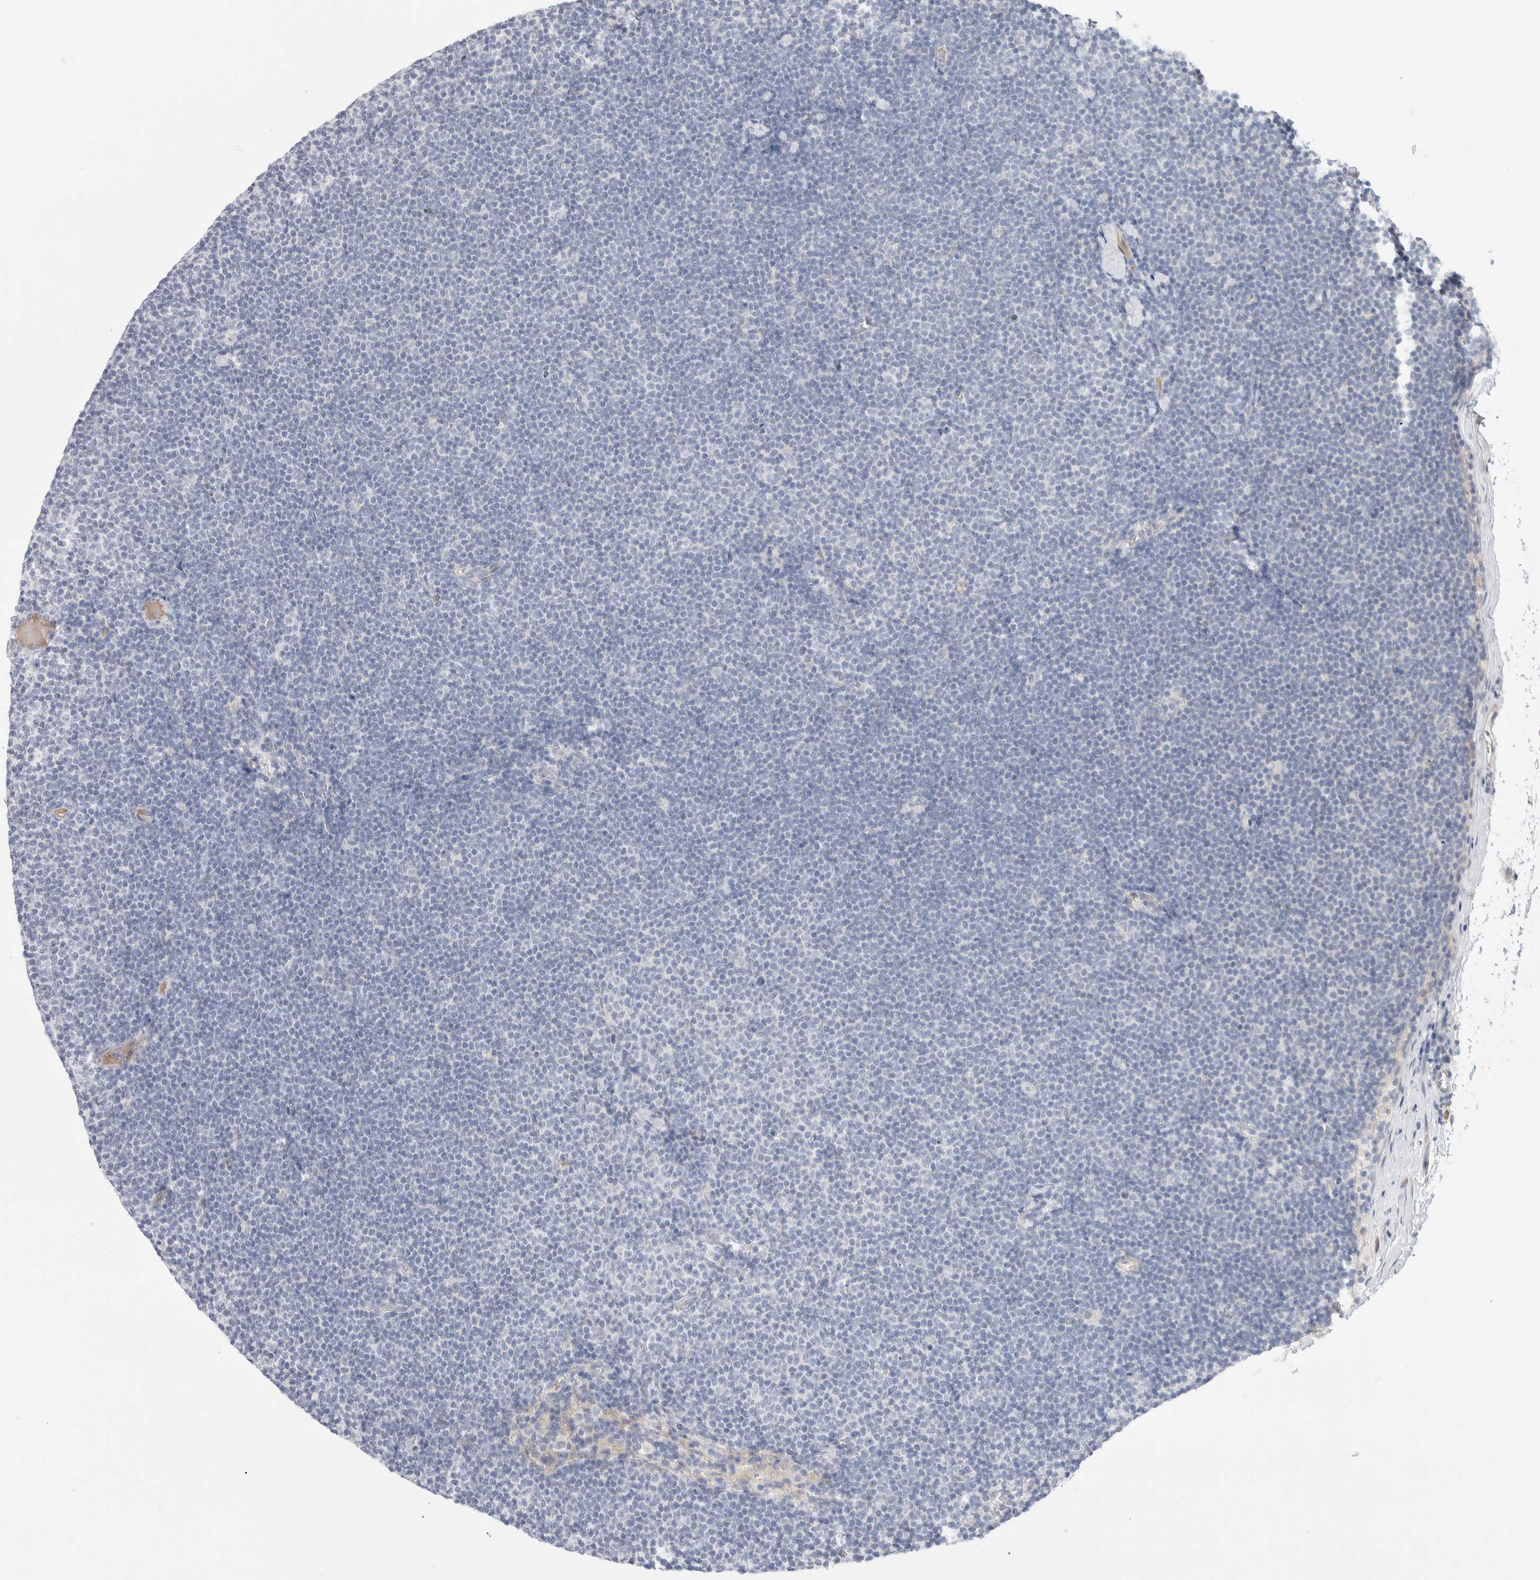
{"staining": {"intensity": "negative", "quantity": "none", "location": "none"}, "tissue": "lymphoma", "cell_type": "Tumor cells", "image_type": "cancer", "snomed": [{"axis": "morphology", "description": "Malignant lymphoma, non-Hodgkin's type, Low grade"}, {"axis": "topography", "description": "Lymph node"}], "caption": "Low-grade malignant lymphoma, non-Hodgkin's type was stained to show a protein in brown. There is no significant staining in tumor cells.", "gene": "RUSF1", "patient": {"sex": "female", "age": 53}}